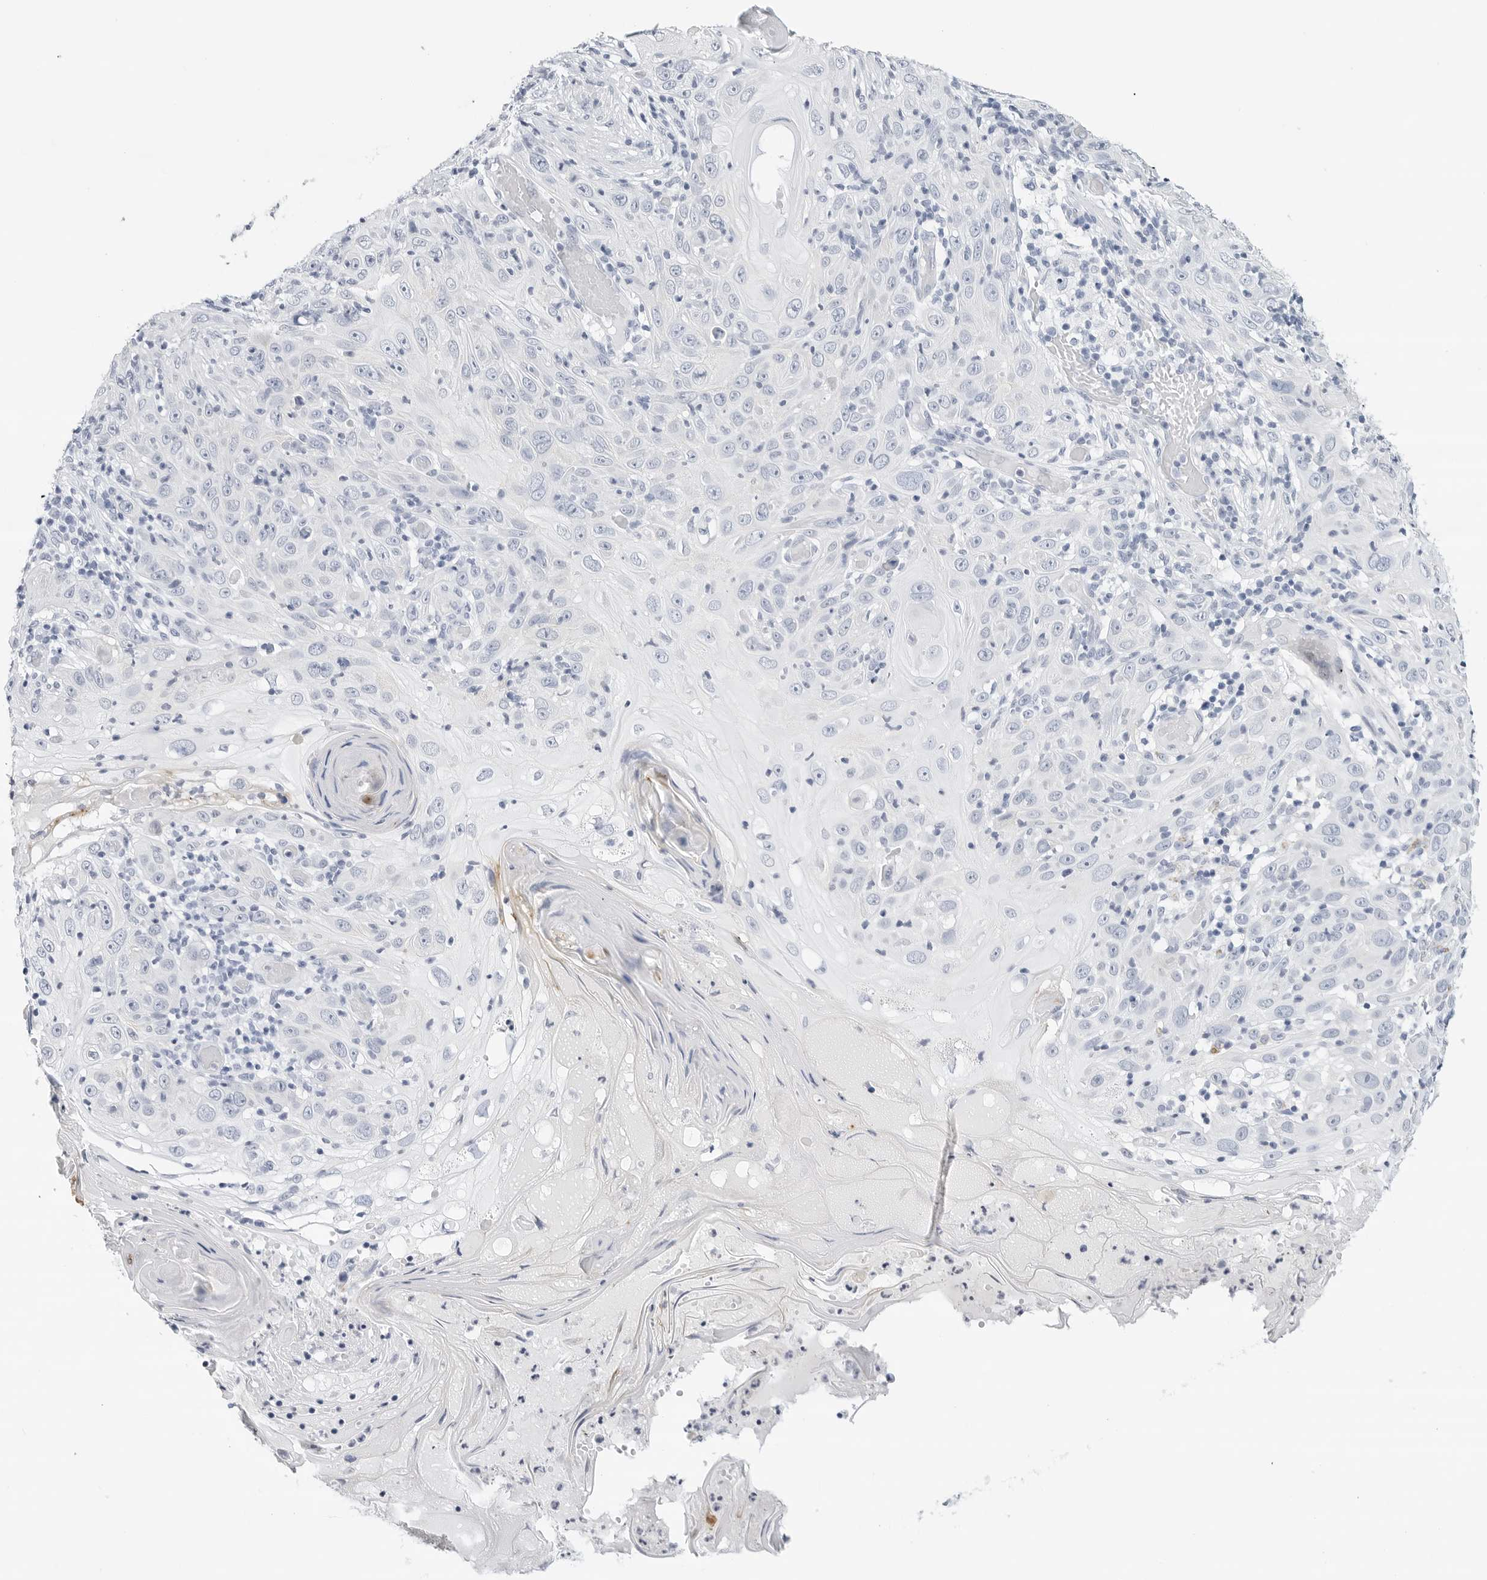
{"staining": {"intensity": "negative", "quantity": "none", "location": "none"}, "tissue": "skin cancer", "cell_type": "Tumor cells", "image_type": "cancer", "snomed": [{"axis": "morphology", "description": "Squamous cell carcinoma, NOS"}, {"axis": "topography", "description": "Skin"}], "caption": "Tumor cells show no significant protein positivity in squamous cell carcinoma (skin).", "gene": "SLC19A1", "patient": {"sex": "female", "age": 88}}